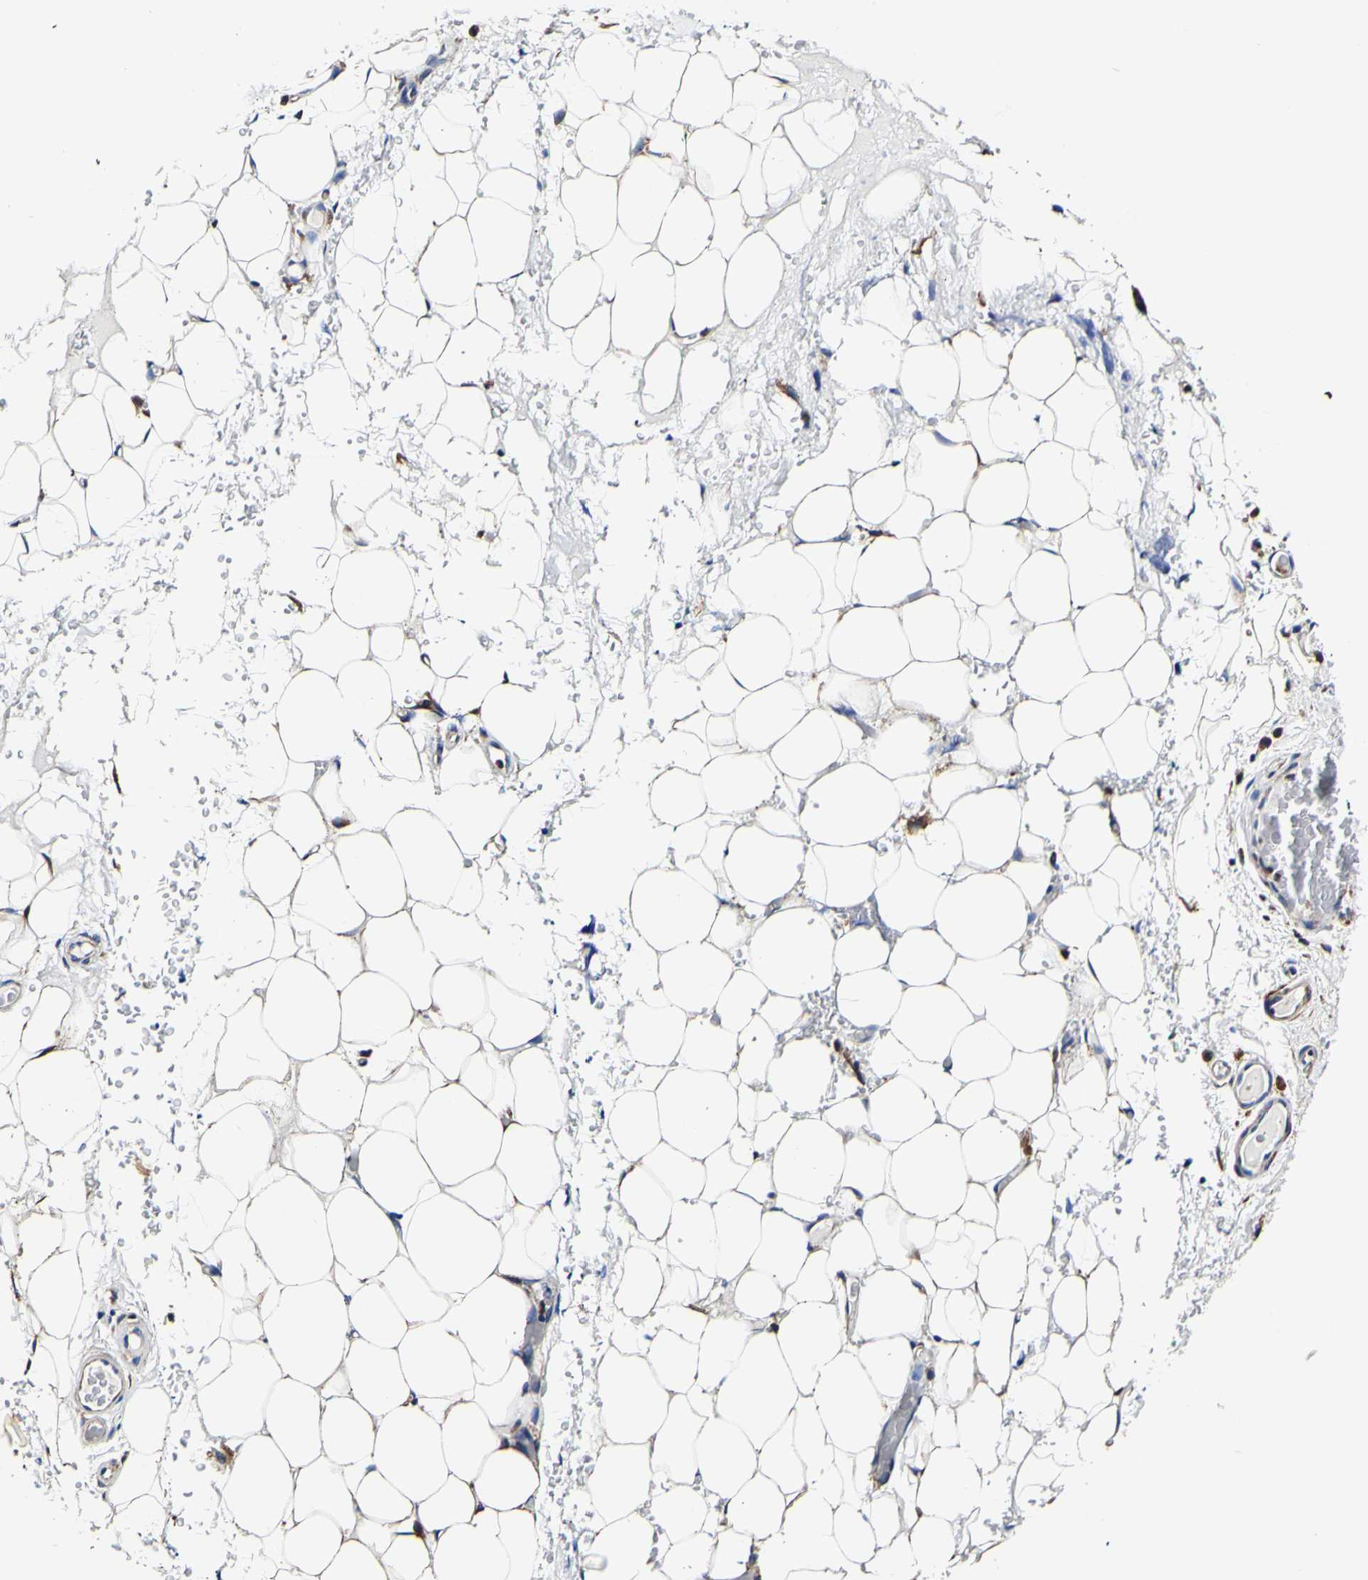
{"staining": {"intensity": "moderate", "quantity": "25%-75%", "location": "cytoplasmic/membranous"}, "tissue": "adipose tissue", "cell_type": "Adipocytes", "image_type": "normal", "snomed": [{"axis": "morphology", "description": "Normal tissue, NOS"}, {"axis": "morphology", "description": "Adenocarcinoma, NOS"}, {"axis": "topography", "description": "Esophagus"}], "caption": "About 25%-75% of adipocytes in unremarkable adipose tissue display moderate cytoplasmic/membranous protein staining as visualized by brown immunohistochemical staining.", "gene": "P4HB", "patient": {"sex": "male", "age": 62}}